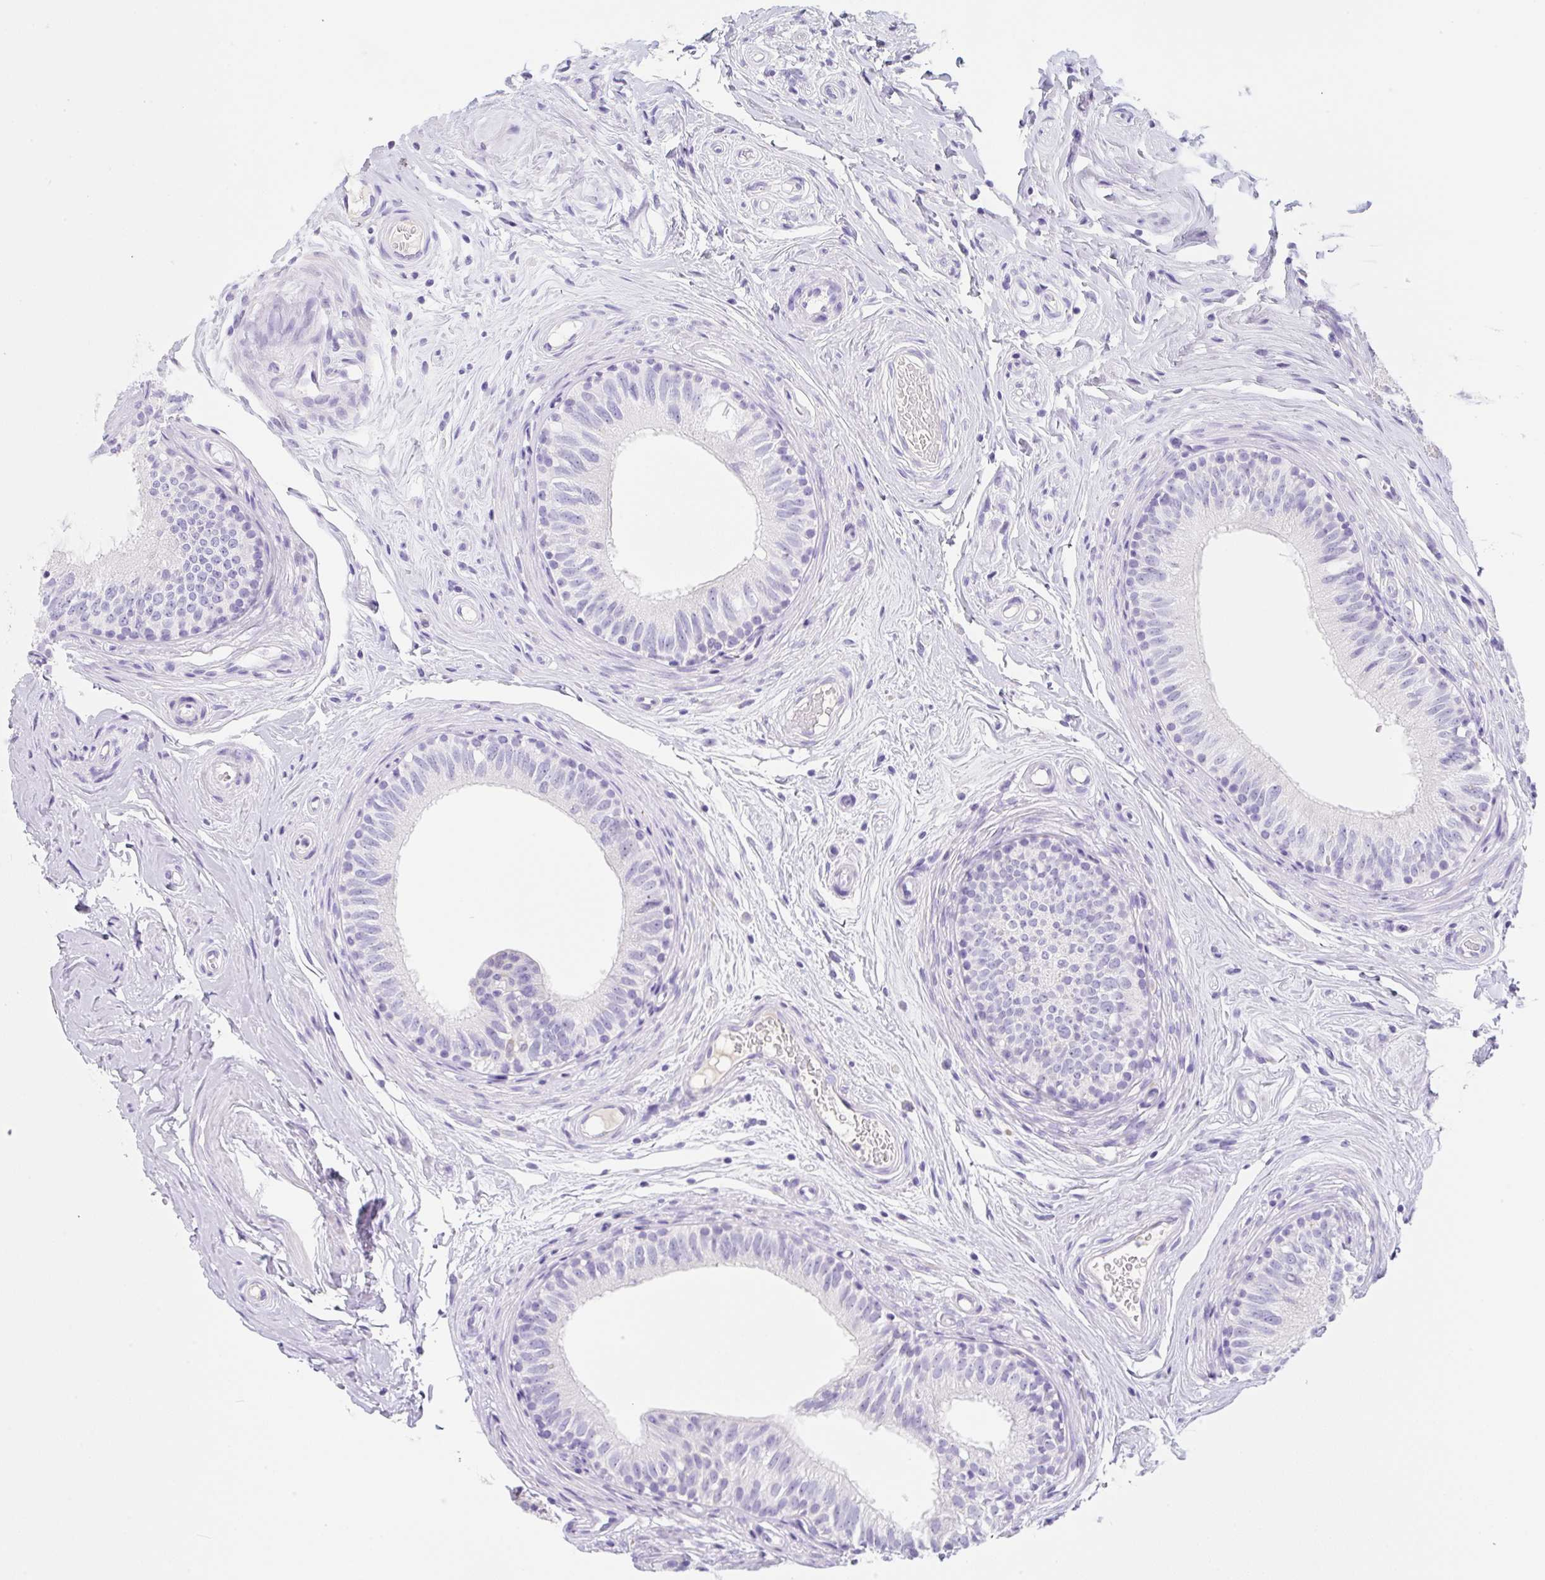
{"staining": {"intensity": "negative", "quantity": "none", "location": "none"}, "tissue": "epididymis", "cell_type": "Glandular cells", "image_type": "normal", "snomed": [{"axis": "morphology", "description": "Normal tissue, NOS"}, {"axis": "morphology", "description": "Seminoma, NOS"}, {"axis": "topography", "description": "Testis"}, {"axis": "topography", "description": "Epididymis"}], "caption": "This is an immunohistochemistry (IHC) photomicrograph of benign human epididymis. There is no staining in glandular cells.", "gene": "KLK8", "patient": {"sex": "male", "age": 45}}